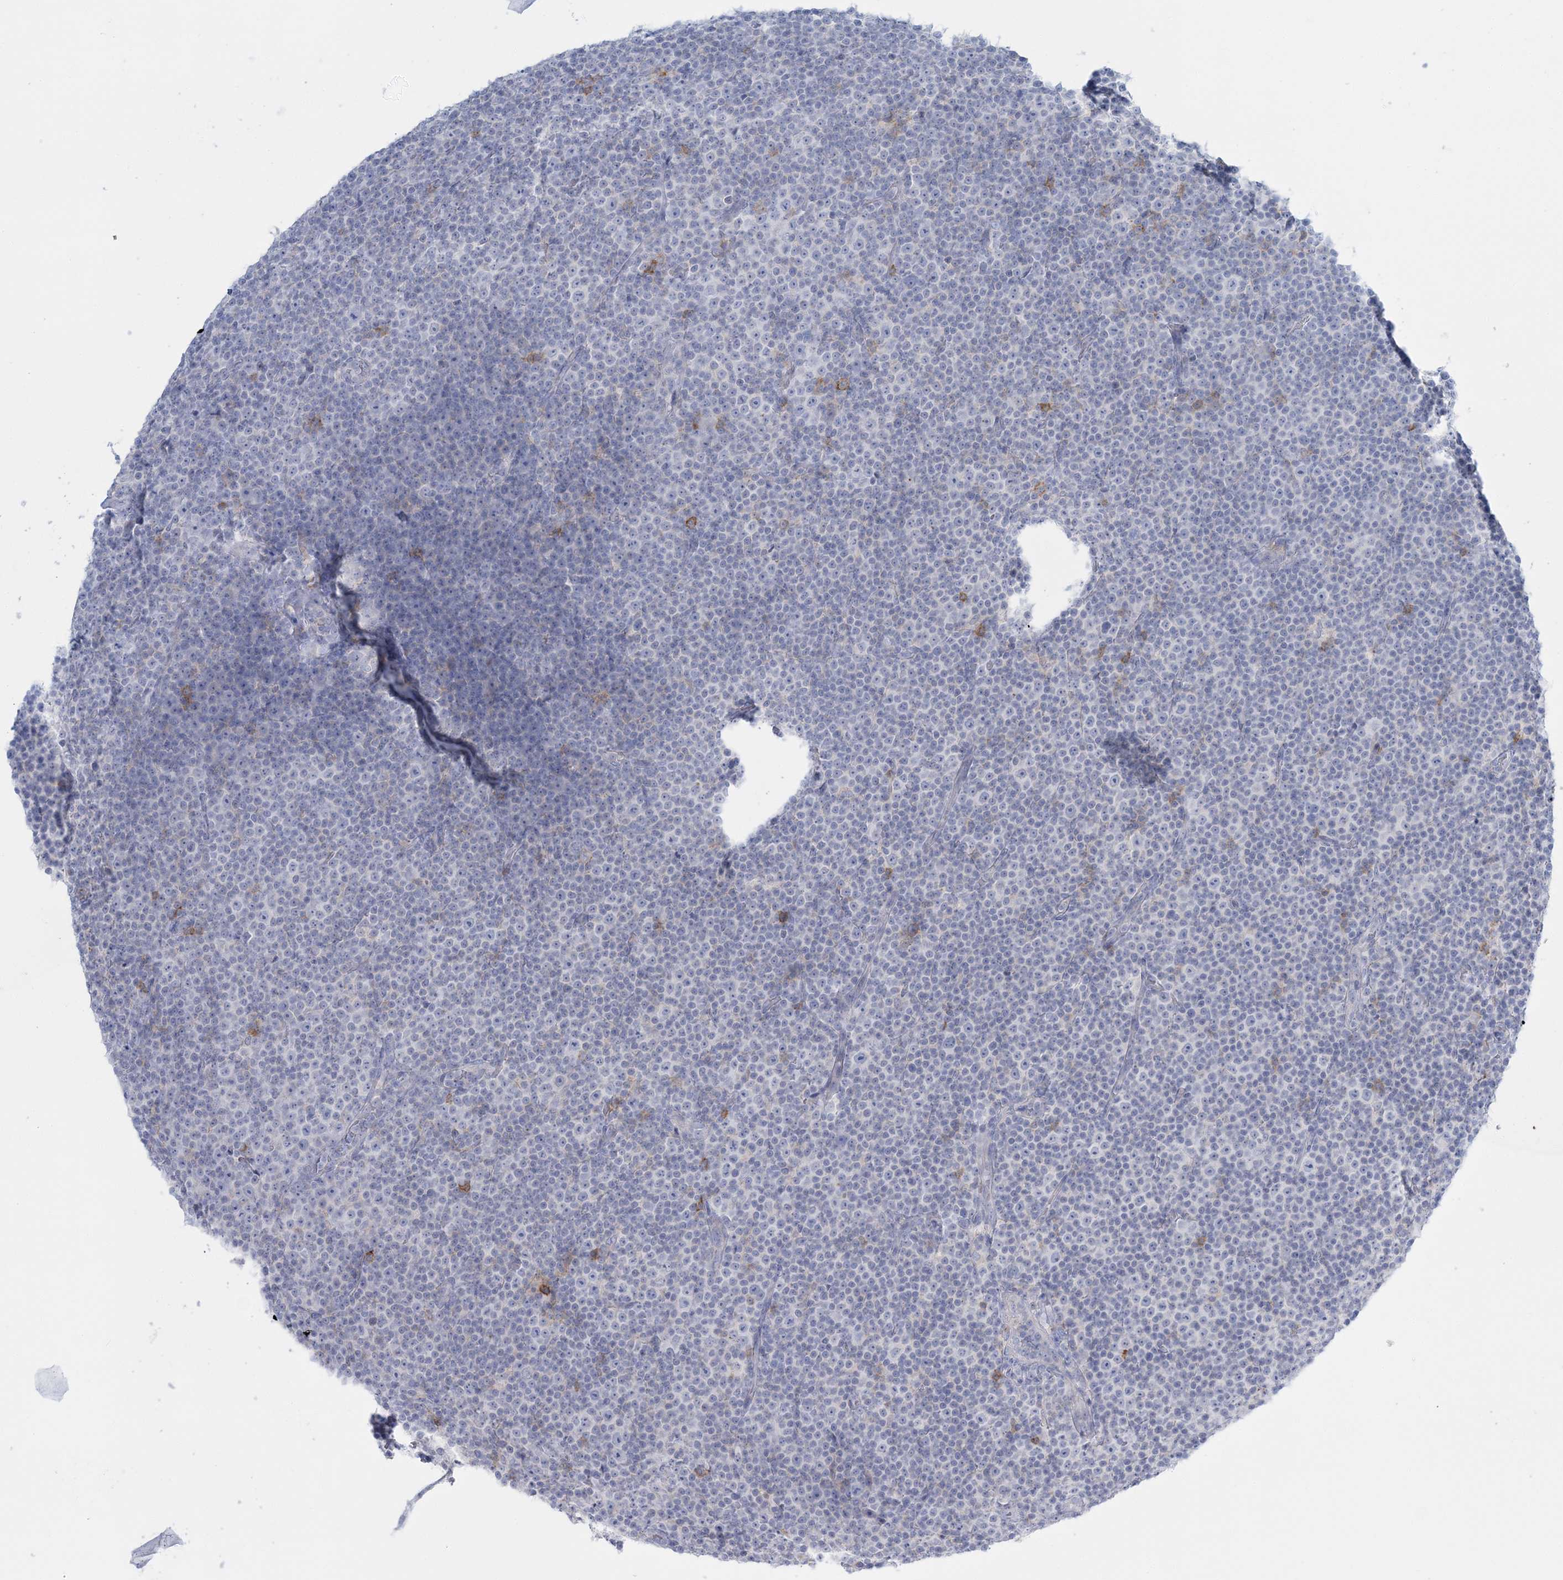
{"staining": {"intensity": "negative", "quantity": "none", "location": "none"}, "tissue": "lymphoma", "cell_type": "Tumor cells", "image_type": "cancer", "snomed": [{"axis": "morphology", "description": "Malignant lymphoma, non-Hodgkin's type, Low grade"}, {"axis": "topography", "description": "Lymph node"}], "caption": "A micrograph of lymphoma stained for a protein demonstrates no brown staining in tumor cells.", "gene": "WDSUB1", "patient": {"sex": "female", "age": 67}}